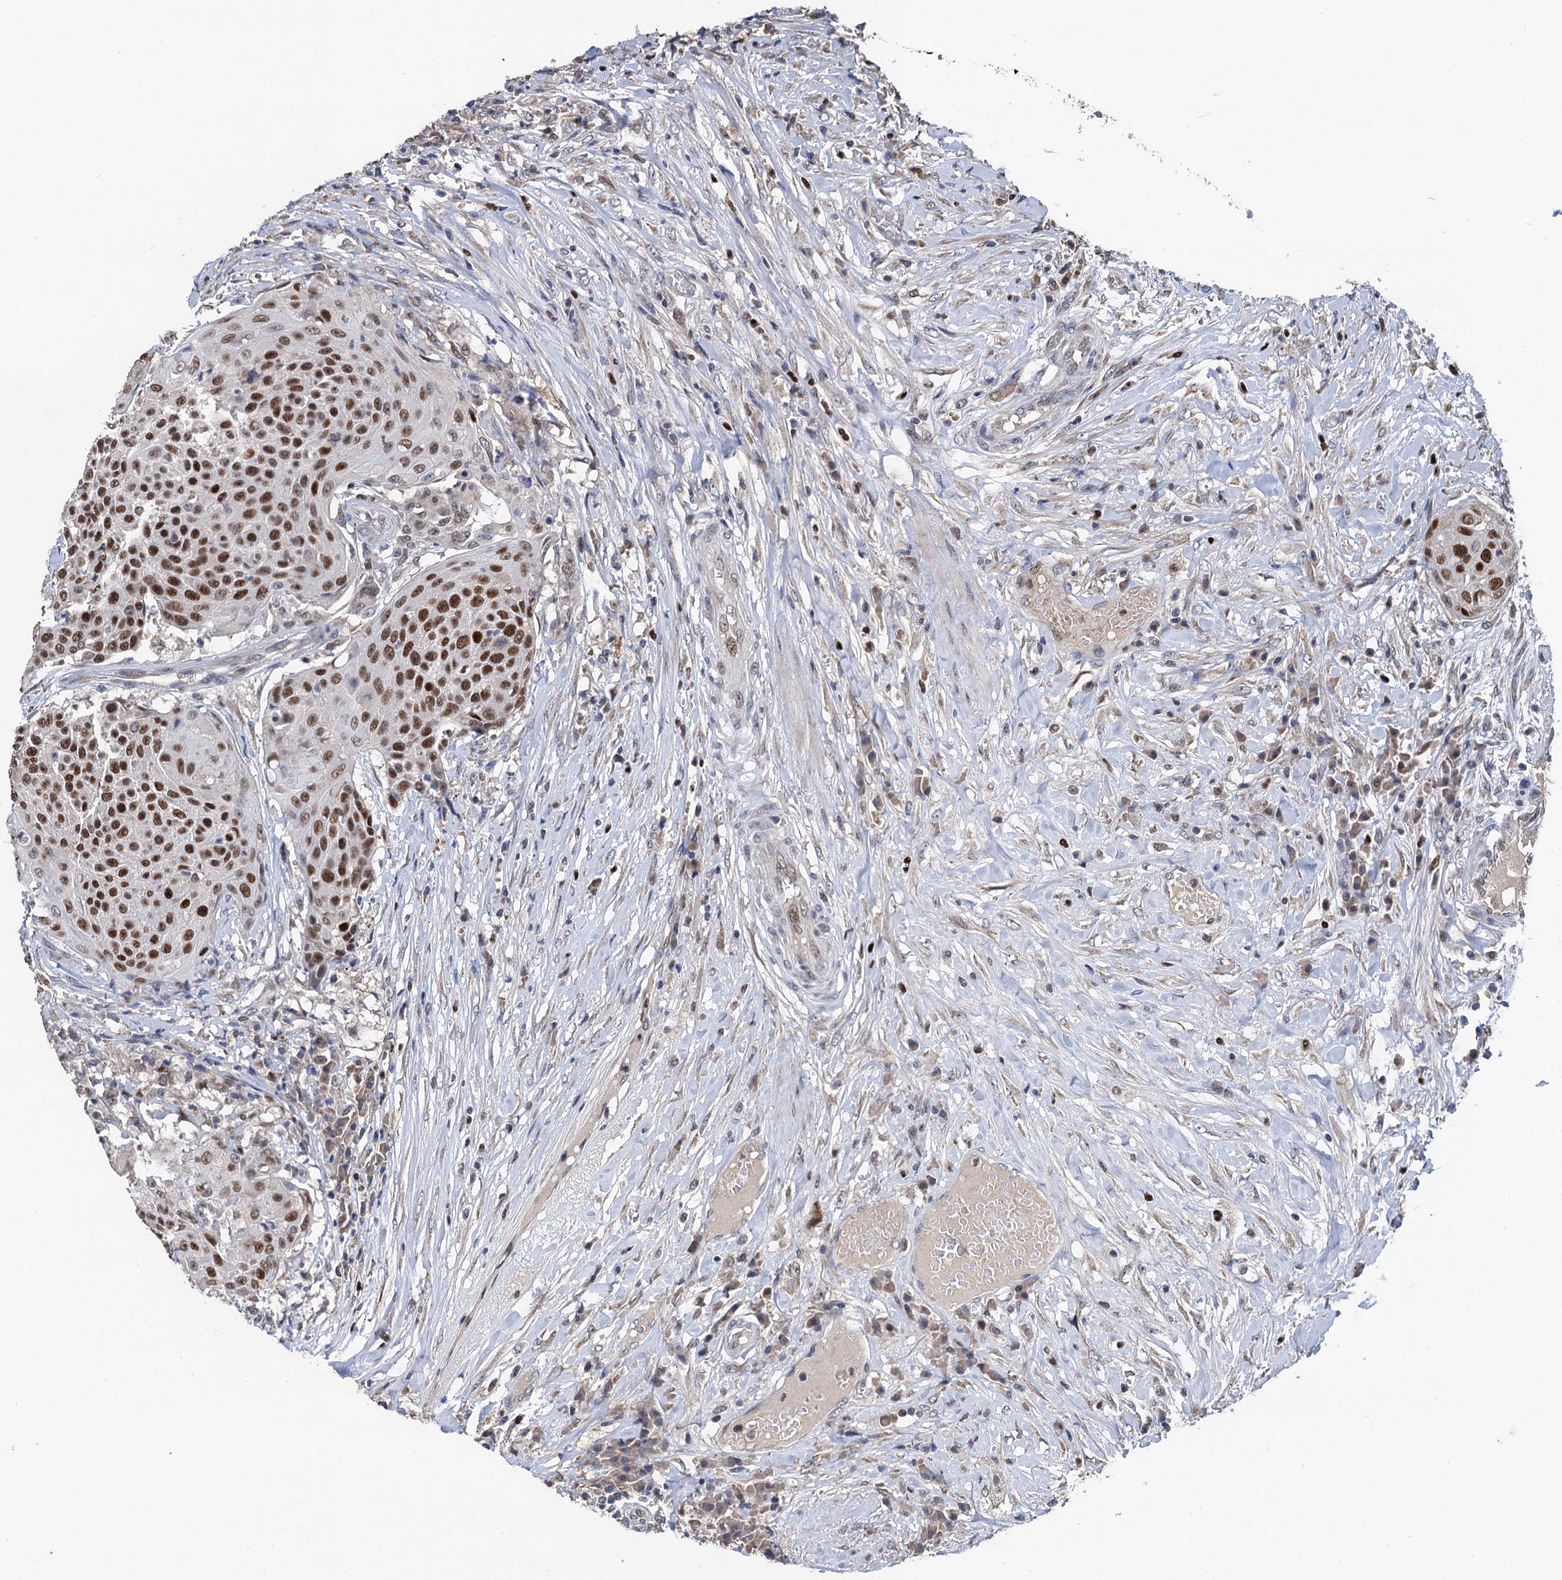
{"staining": {"intensity": "moderate", "quantity": ">75%", "location": "nuclear"}, "tissue": "urothelial cancer", "cell_type": "Tumor cells", "image_type": "cancer", "snomed": [{"axis": "morphology", "description": "Urothelial carcinoma, High grade"}, {"axis": "topography", "description": "Urinary bladder"}], "caption": "This is an image of immunohistochemistry staining of high-grade urothelial carcinoma, which shows moderate positivity in the nuclear of tumor cells.", "gene": "TSEN34", "patient": {"sex": "female", "age": 63}}